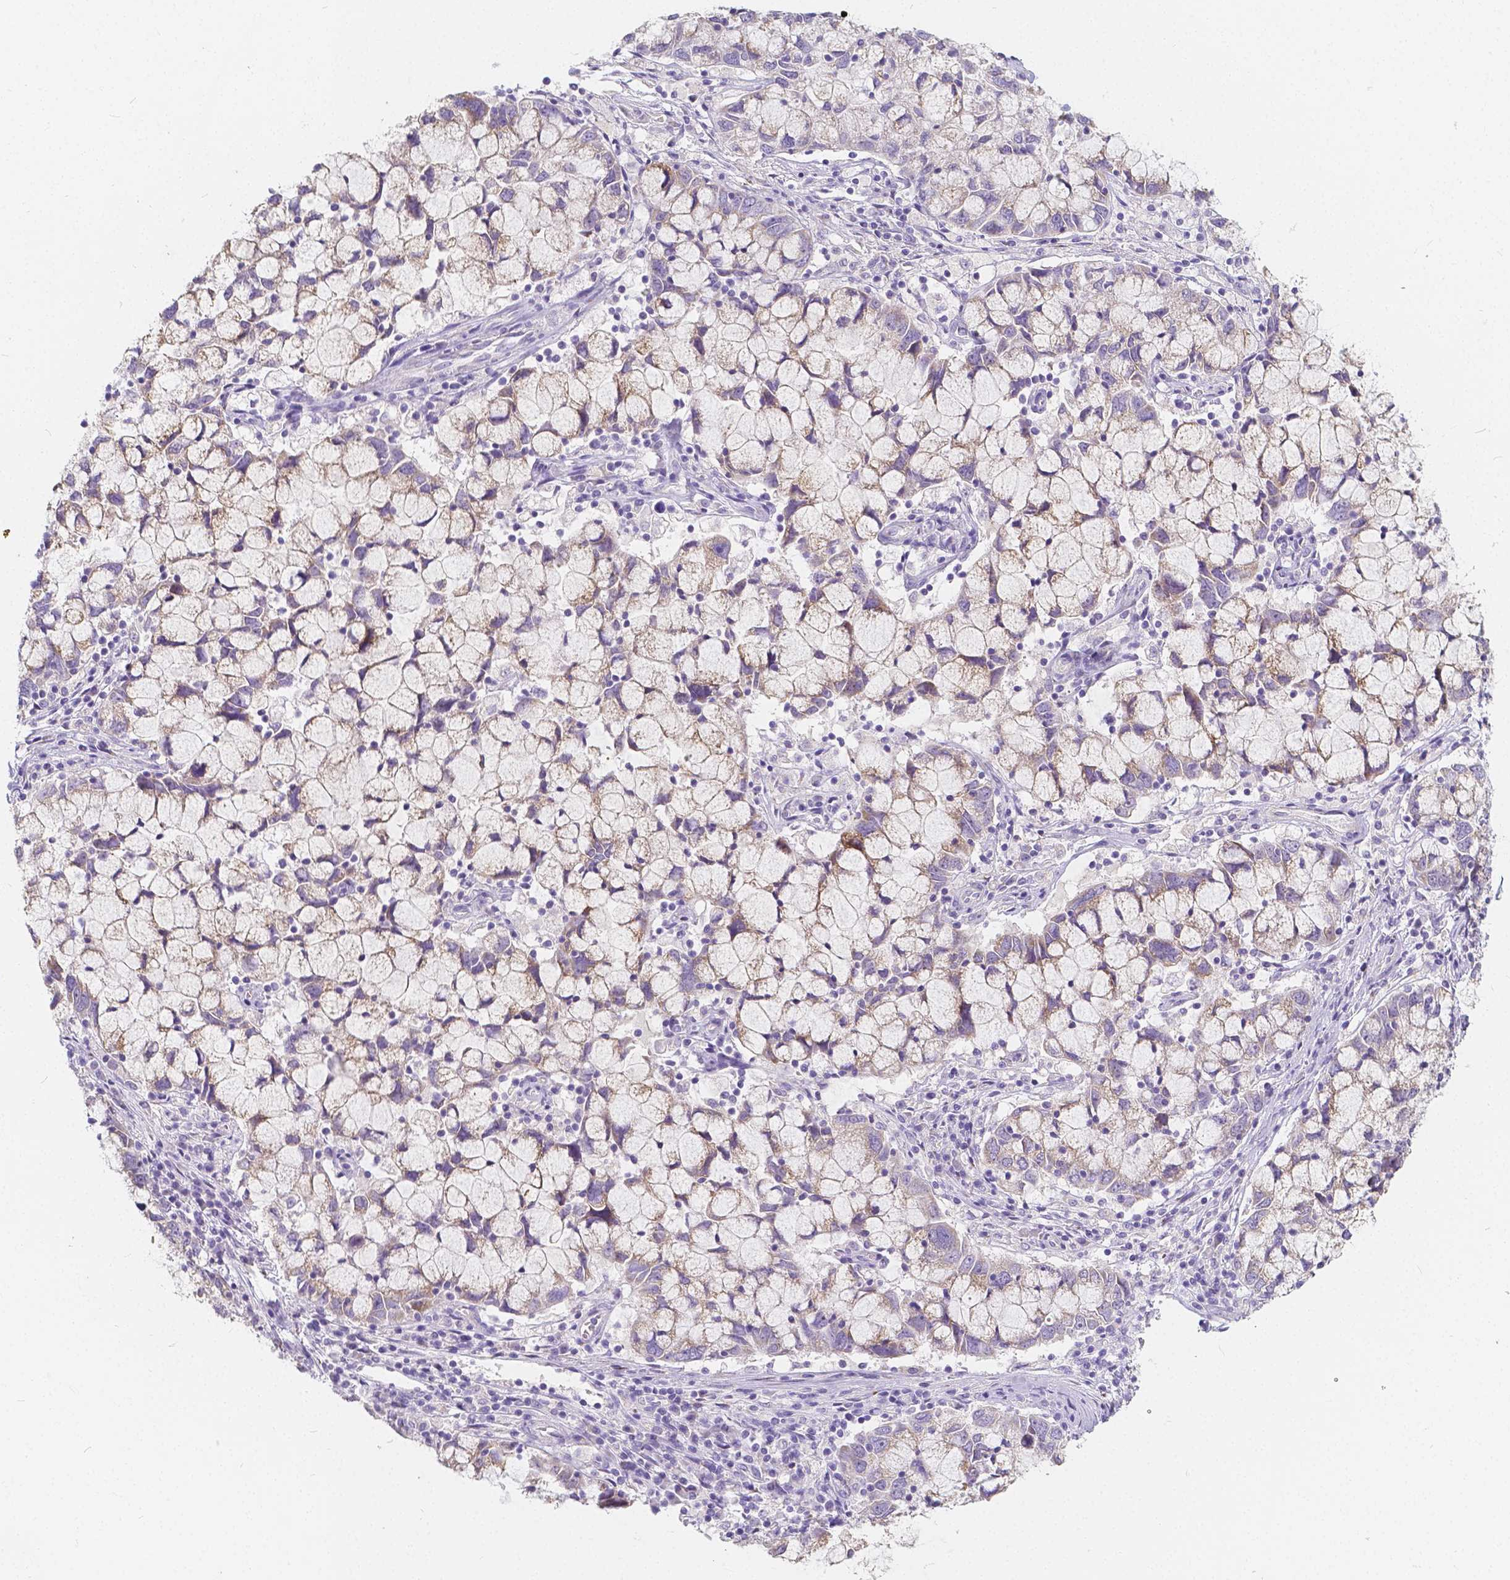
{"staining": {"intensity": "weak", "quantity": "25%-75%", "location": "cytoplasmic/membranous"}, "tissue": "cervical cancer", "cell_type": "Tumor cells", "image_type": "cancer", "snomed": [{"axis": "morphology", "description": "Adenocarcinoma, NOS"}, {"axis": "topography", "description": "Cervix"}], "caption": "Immunohistochemical staining of human adenocarcinoma (cervical) demonstrates low levels of weak cytoplasmic/membranous protein expression in approximately 25%-75% of tumor cells.", "gene": "RNF186", "patient": {"sex": "female", "age": 40}}